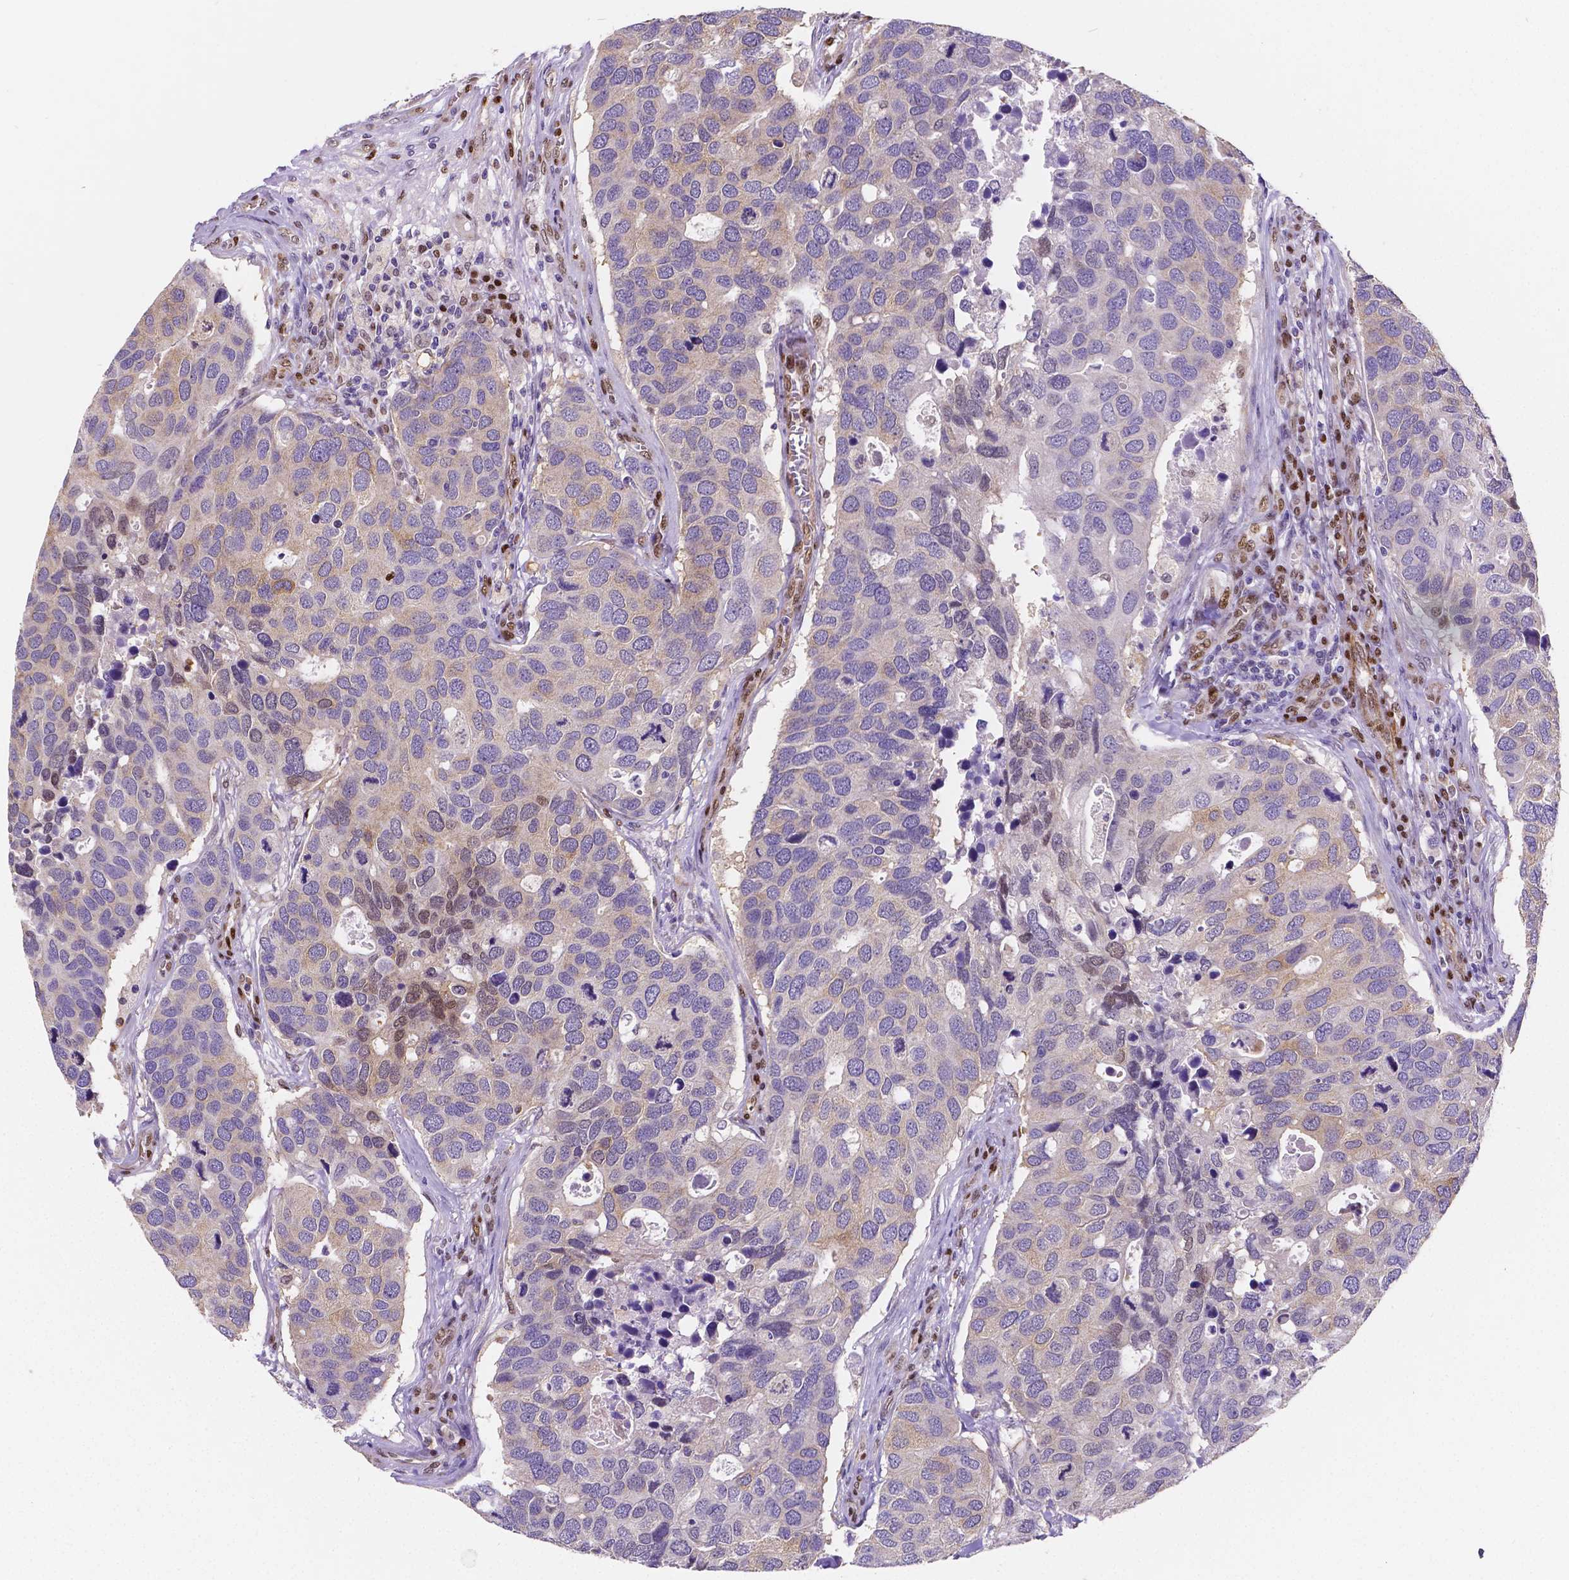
{"staining": {"intensity": "weak", "quantity": "<25%", "location": "cytoplasmic/membranous,nuclear"}, "tissue": "breast cancer", "cell_type": "Tumor cells", "image_type": "cancer", "snomed": [{"axis": "morphology", "description": "Duct carcinoma"}, {"axis": "topography", "description": "Breast"}], "caption": "Immunohistochemistry image of human breast cancer stained for a protein (brown), which displays no staining in tumor cells.", "gene": "MEF2C", "patient": {"sex": "female", "age": 83}}